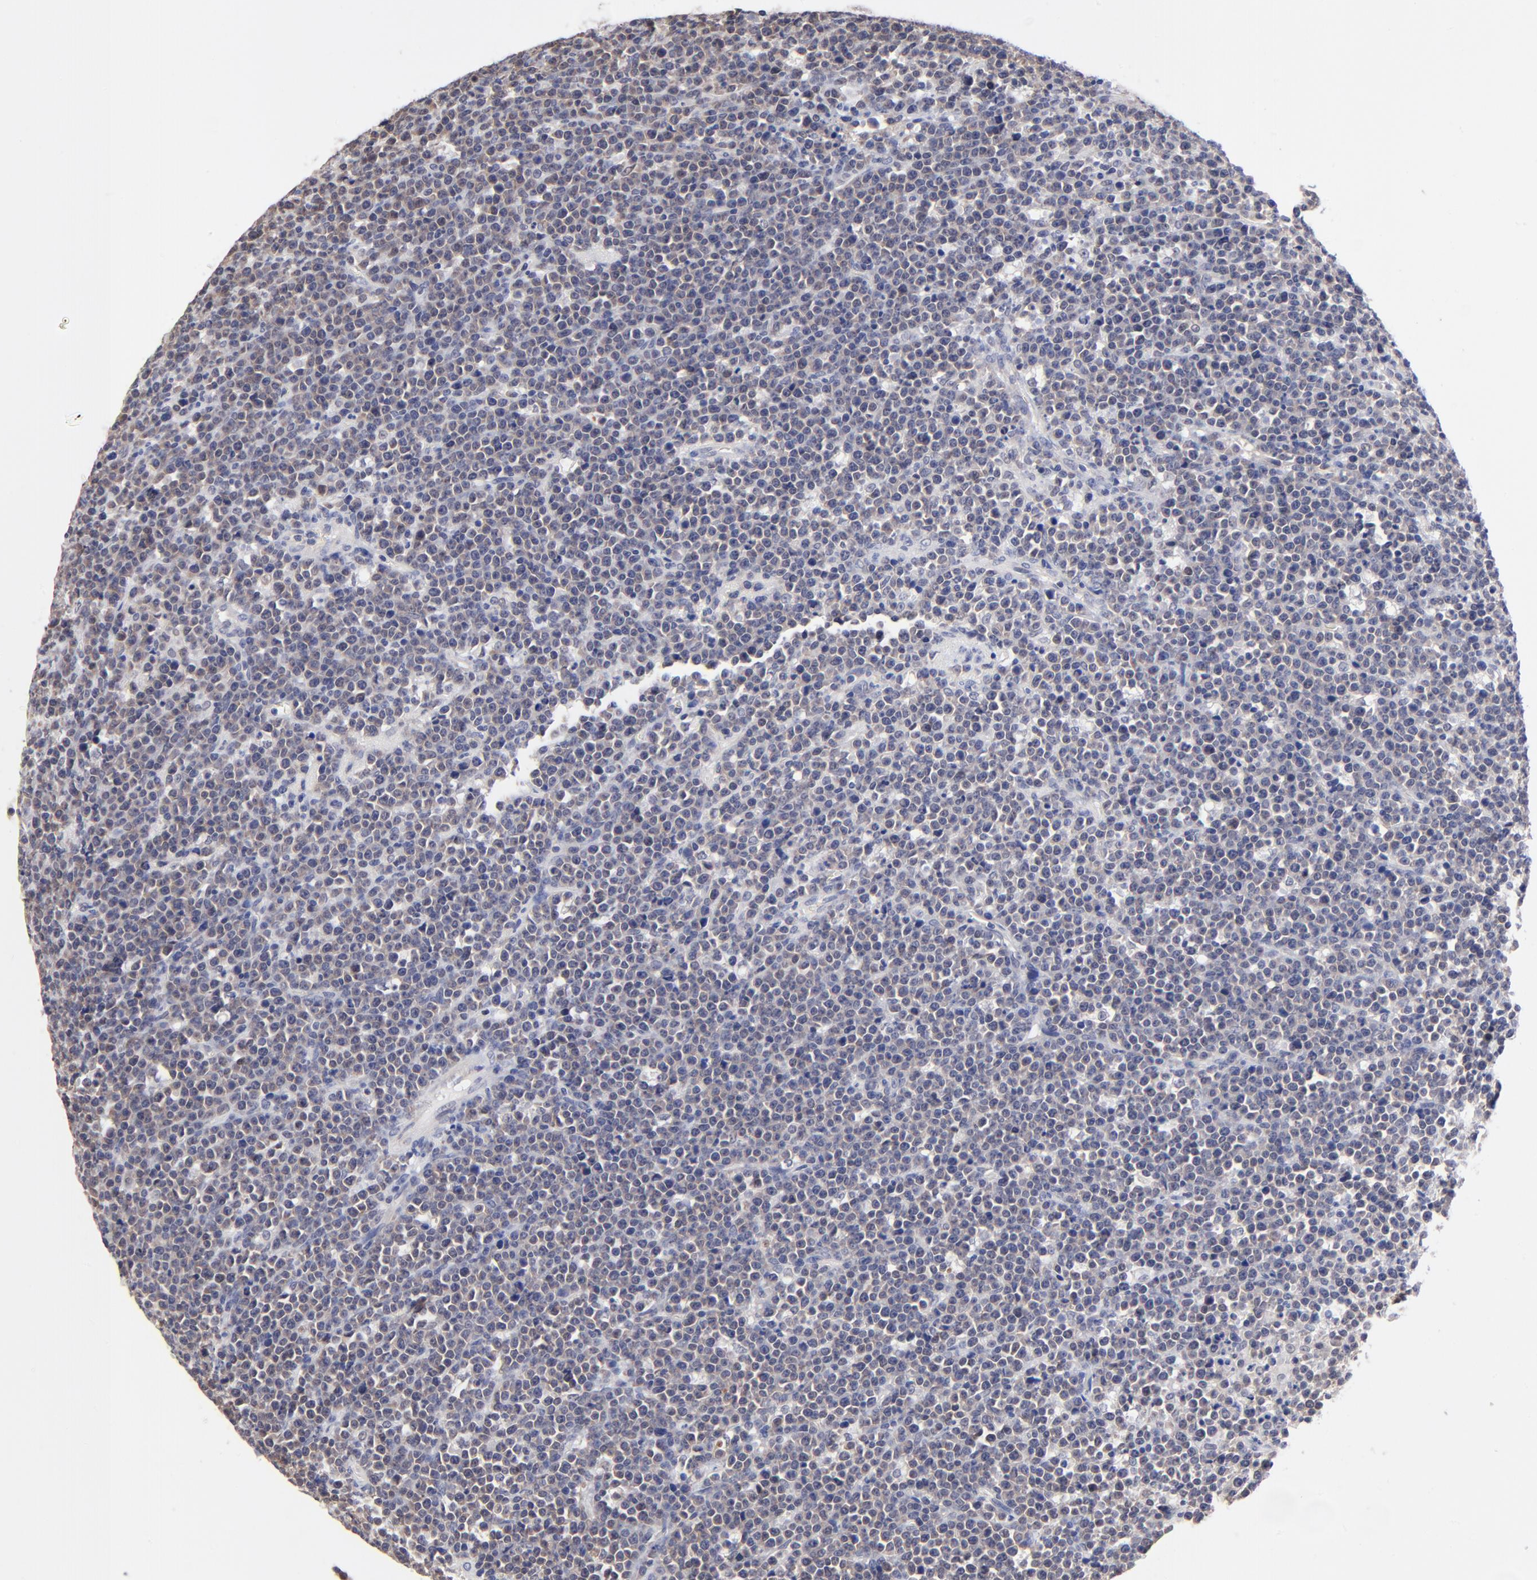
{"staining": {"intensity": "negative", "quantity": "none", "location": "none"}, "tissue": "lymphoma", "cell_type": "Tumor cells", "image_type": "cancer", "snomed": [{"axis": "morphology", "description": "Malignant lymphoma, non-Hodgkin's type, High grade"}, {"axis": "topography", "description": "Ovary"}], "caption": "This image is of lymphoma stained with immunohistochemistry (IHC) to label a protein in brown with the nuclei are counter-stained blue. There is no staining in tumor cells.", "gene": "FBXO8", "patient": {"sex": "female", "age": 56}}